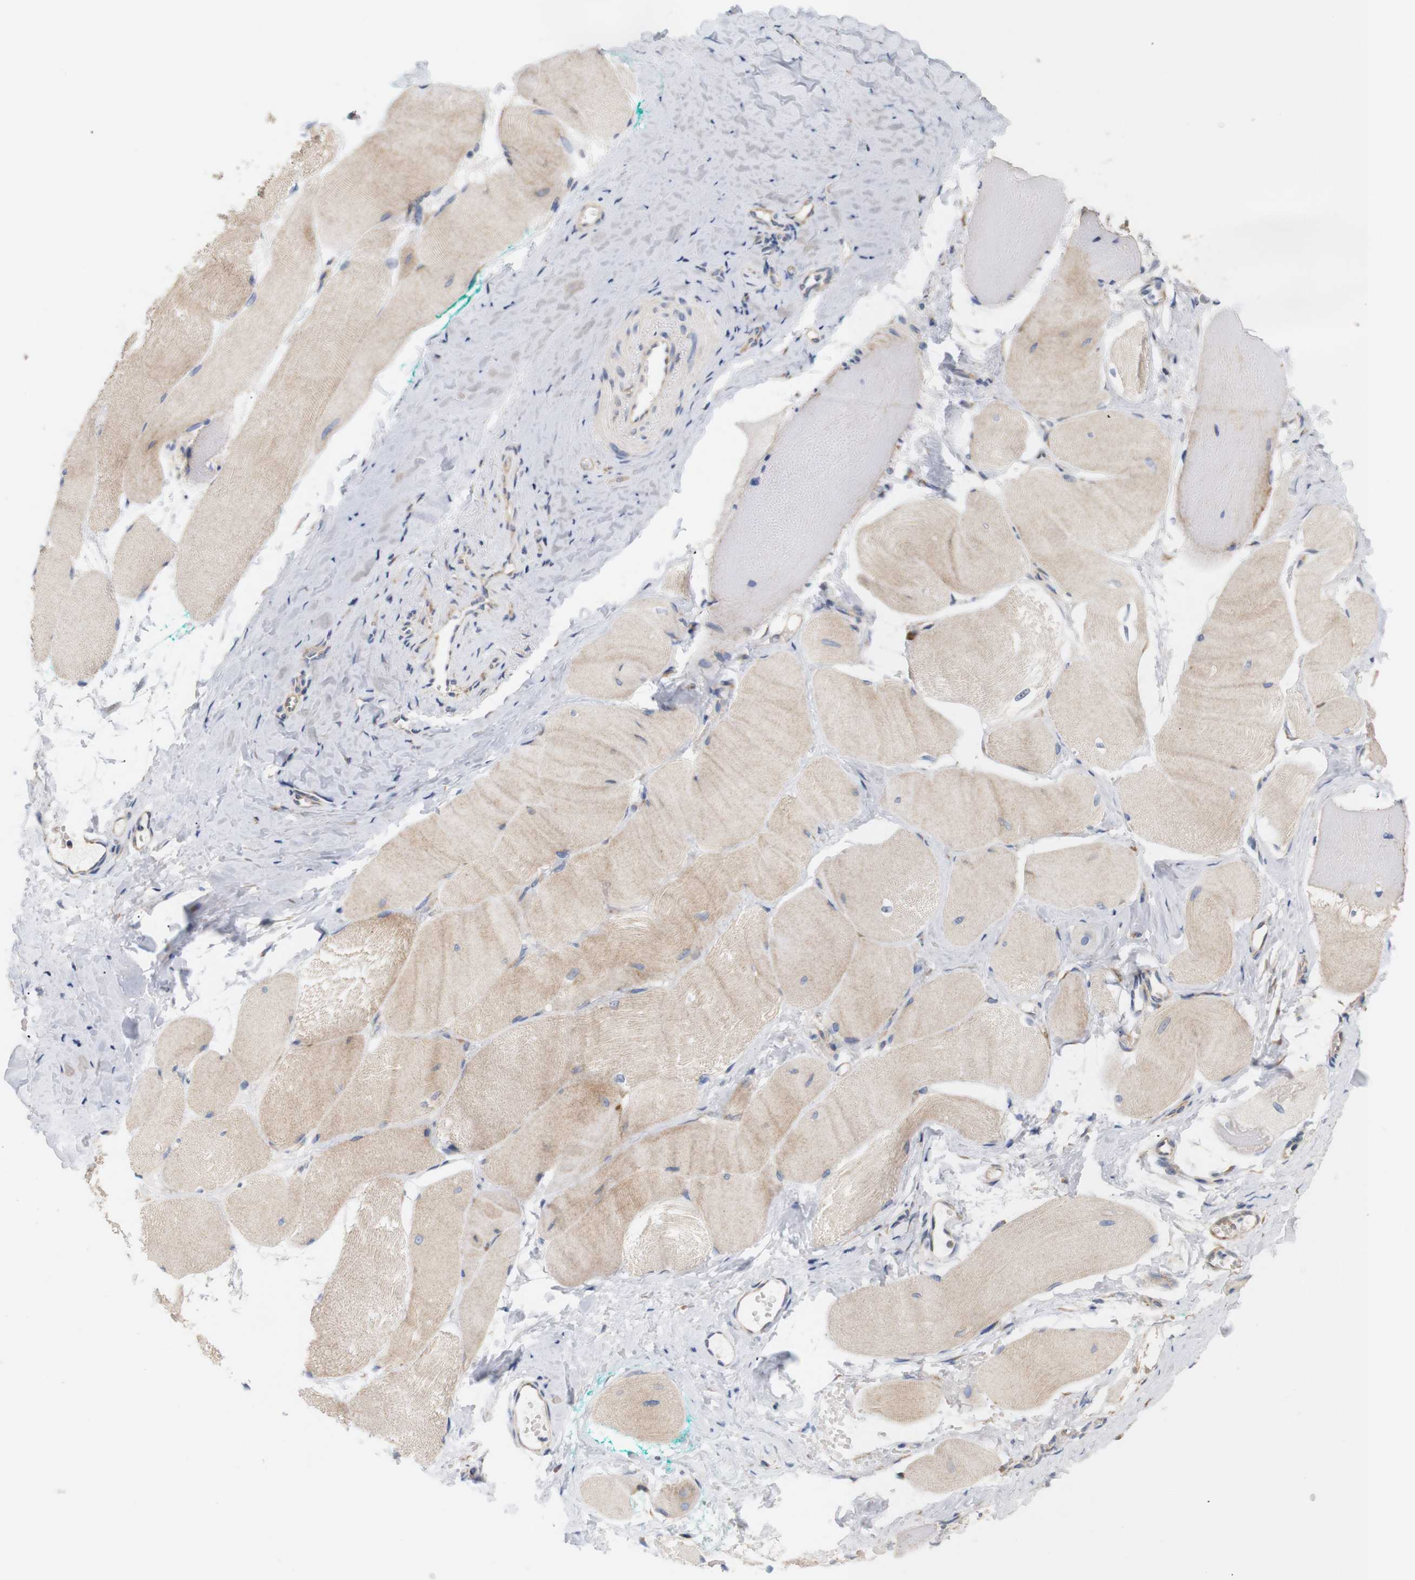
{"staining": {"intensity": "moderate", "quantity": ">75%", "location": "cytoplasmic/membranous"}, "tissue": "skeletal muscle", "cell_type": "Myocytes", "image_type": "normal", "snomed": [{"axis": "morphology", "description": "Normal tissue, NOS"}, {"axis": "morphology", "description": "Squamous cell carcinoma, NOS"}, {"axis": "topography", "description": "Skeletal muscle"}], "caption": "Protein positivity by immunohistochemistry reveals moderate cytoplasmic/membranous staining in about >75% of myocytes in benign skeletal muscle.", "gene": "TRIM5", "patient": {"sex": "male", "age": 51}}